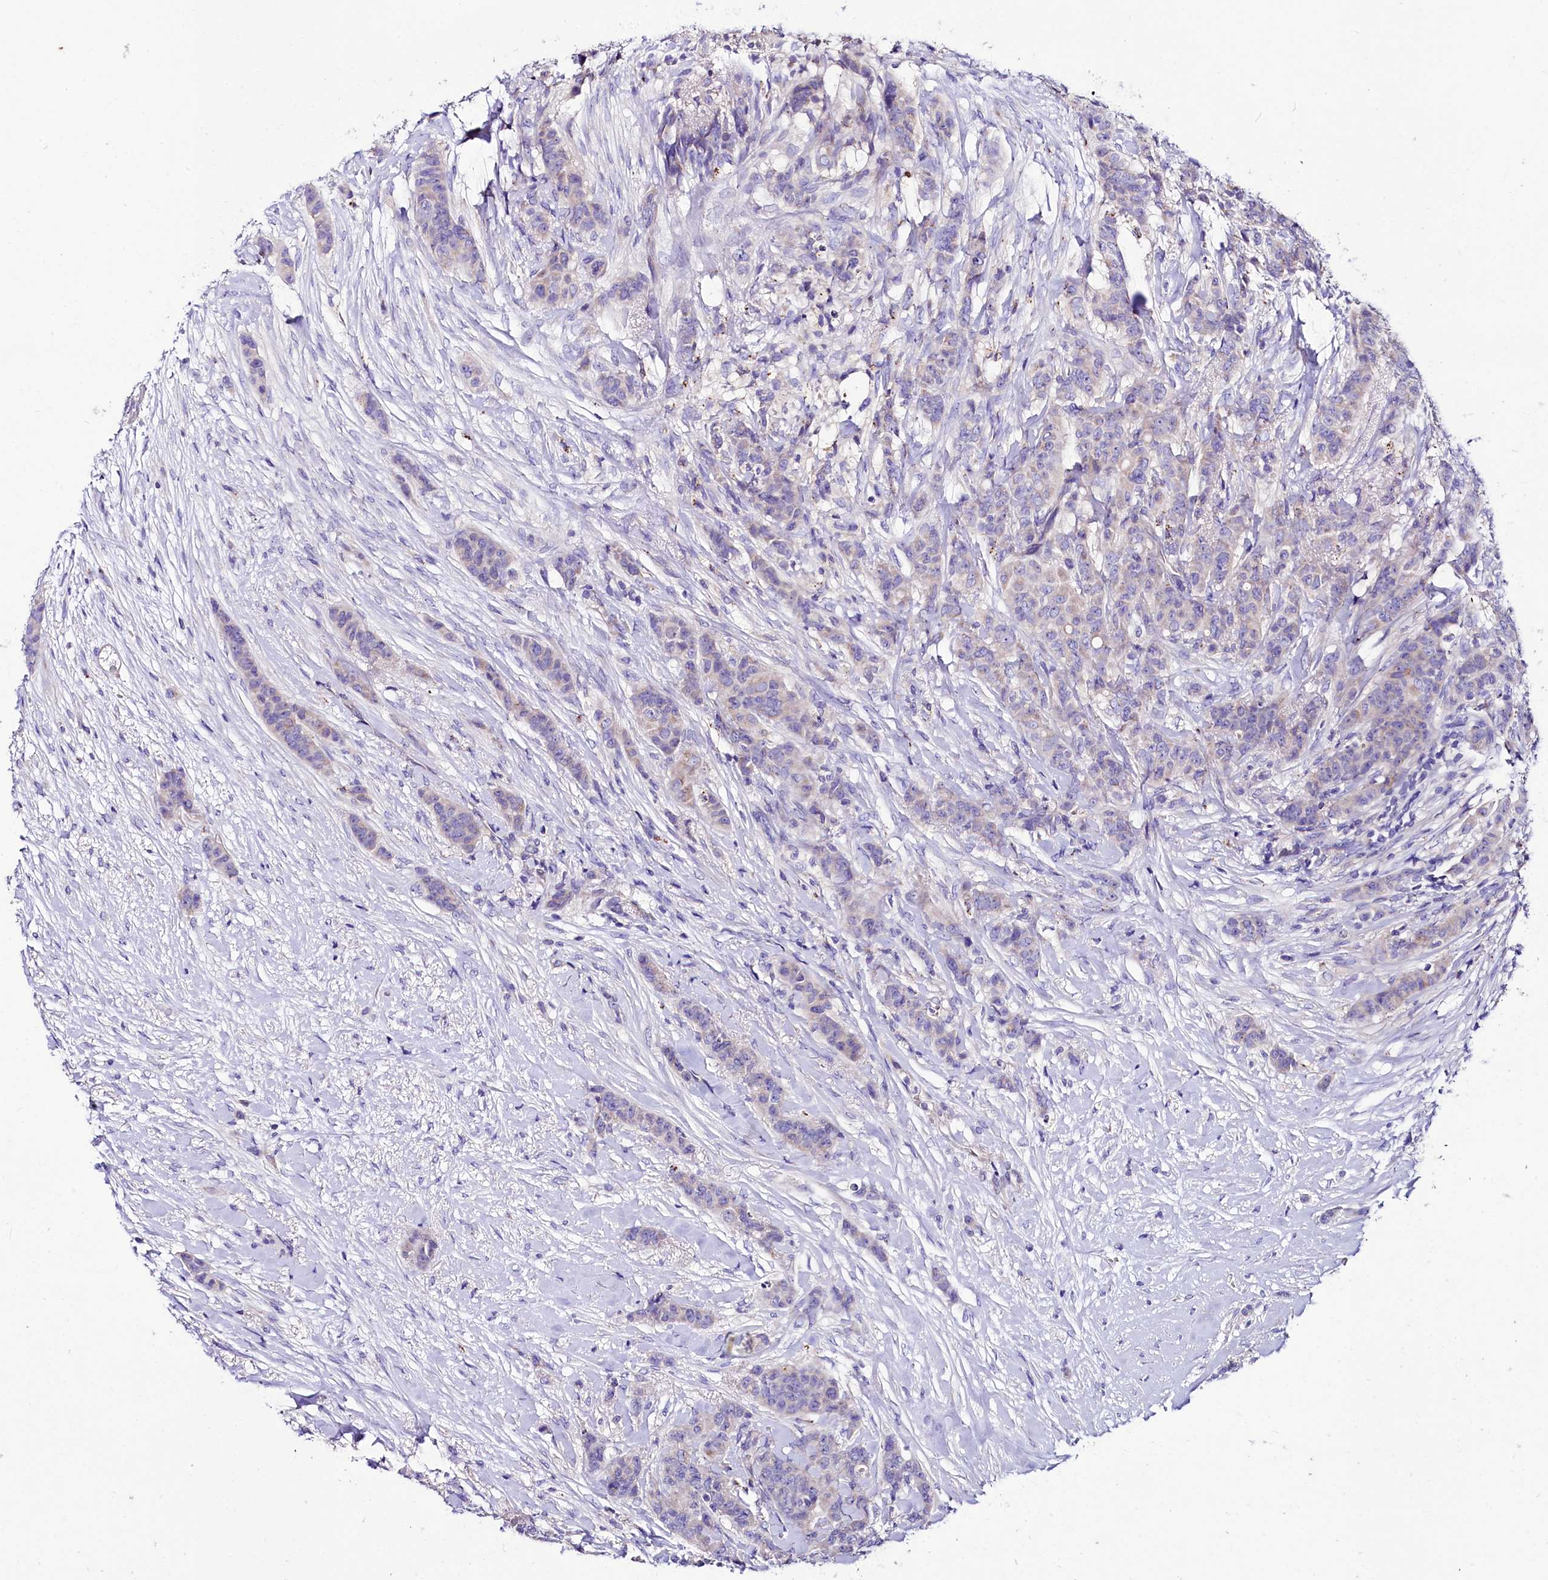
{"staining": {"intensity": "negative", "quantity": "none", "location": "none"}, "tissue": "breast cancer", "cell_type": "Tumor cells", "image_type": "cancer", "snomed": [{"axis": "morphology", "description": "Duct carcinoma"}, {"axis": "topography", "description": "Breast"}], "caption": "The immunohistochemistry histopathology image has no significant expression in tumor cells of breast cancer (invasive ductal carcinoma) tissue.", "gene": "ABHD5", "patient": {"sex": "female", "age": 40}}